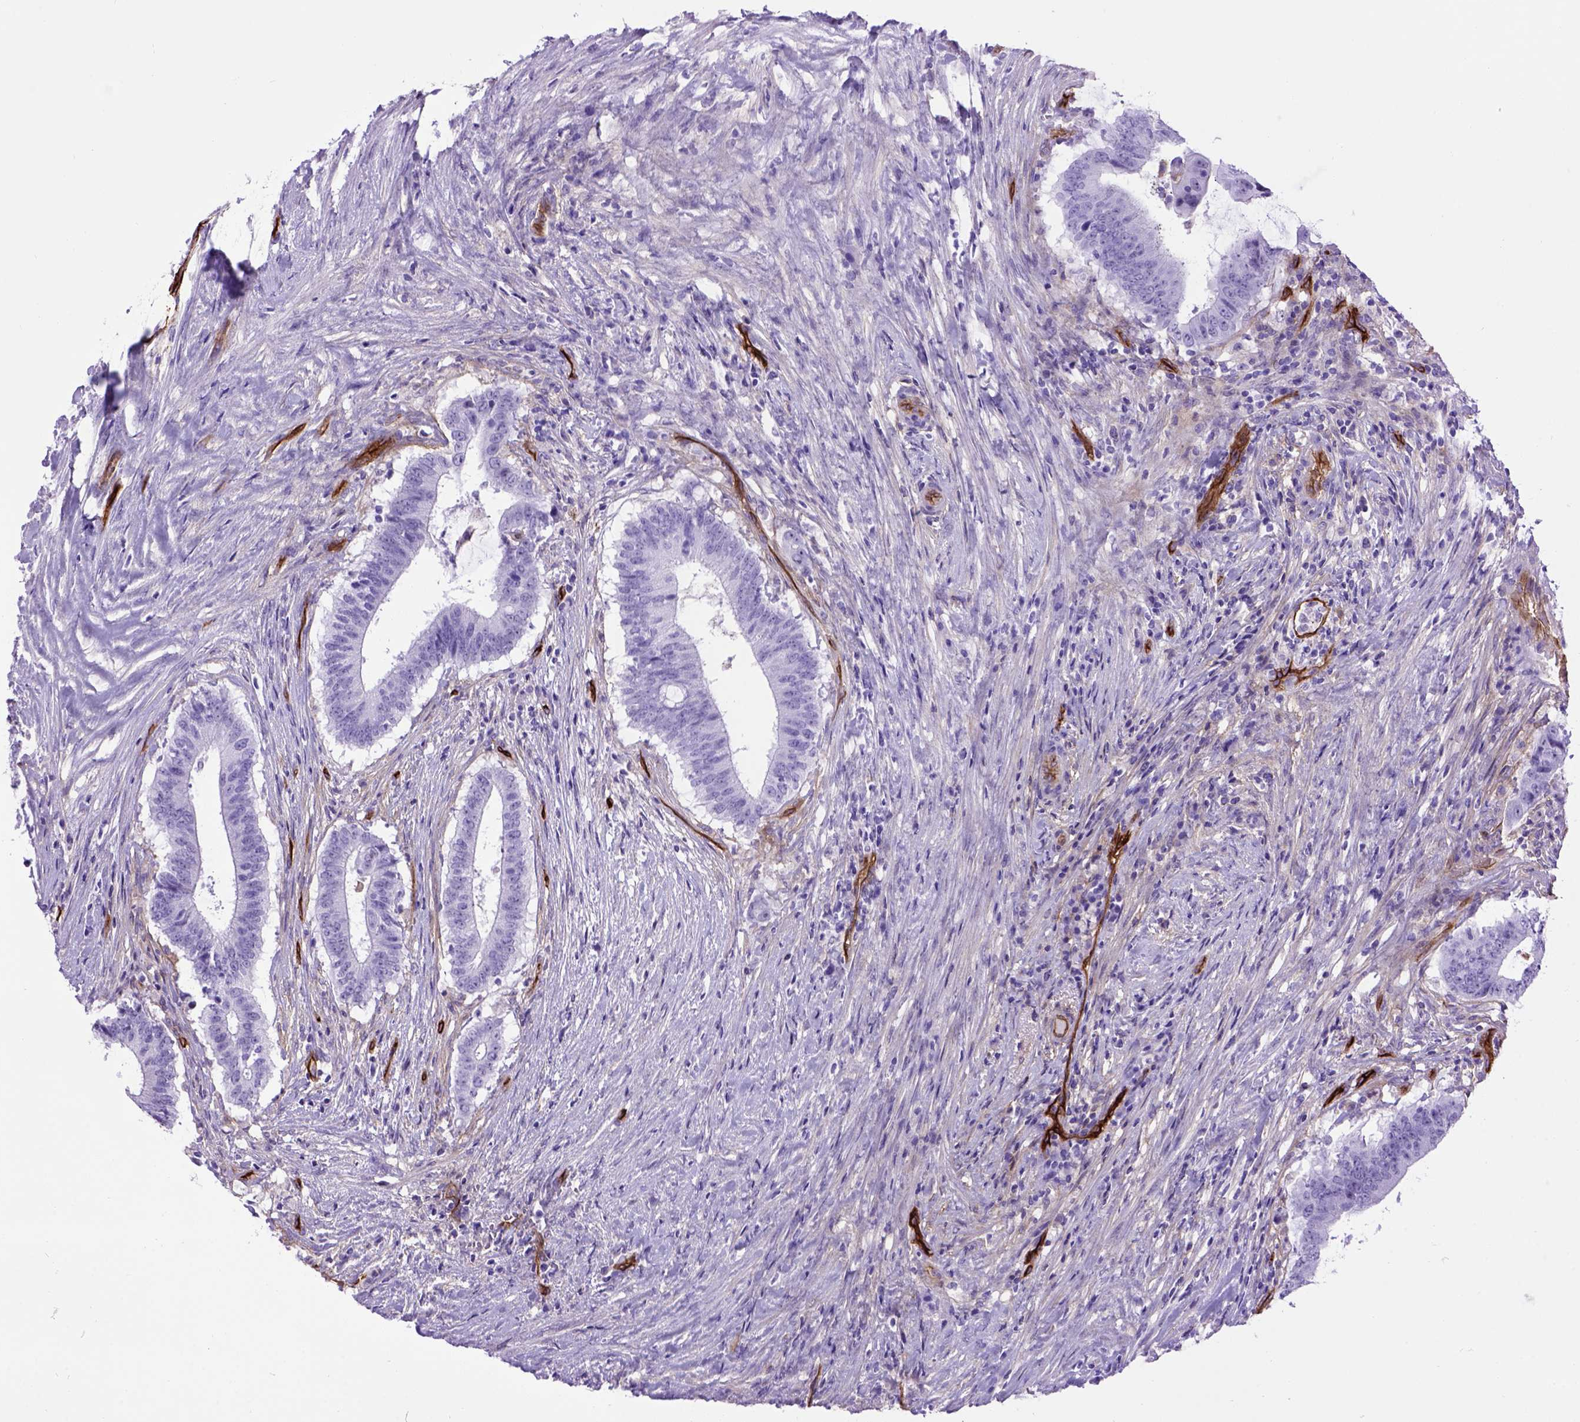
{"staining": {"intensity": "negative", "quantity": "none", "location": "none"}, "tissue": "colorectal cancer", "cell_type": "Tumor cells", "image_type": "cancer", "snomed": [{"axis": "morphology", "description": "Adenocarcinoma, NOS"}, {"axis": "topography", "description": "Colon"}], "caption": "The immunohistochemistry (IHC) image has no significant expression in tumor cells of colorectal adenocarcinoma tissue.", "gene": "ENG", "patient": {"sex": "female", "age": 43}}